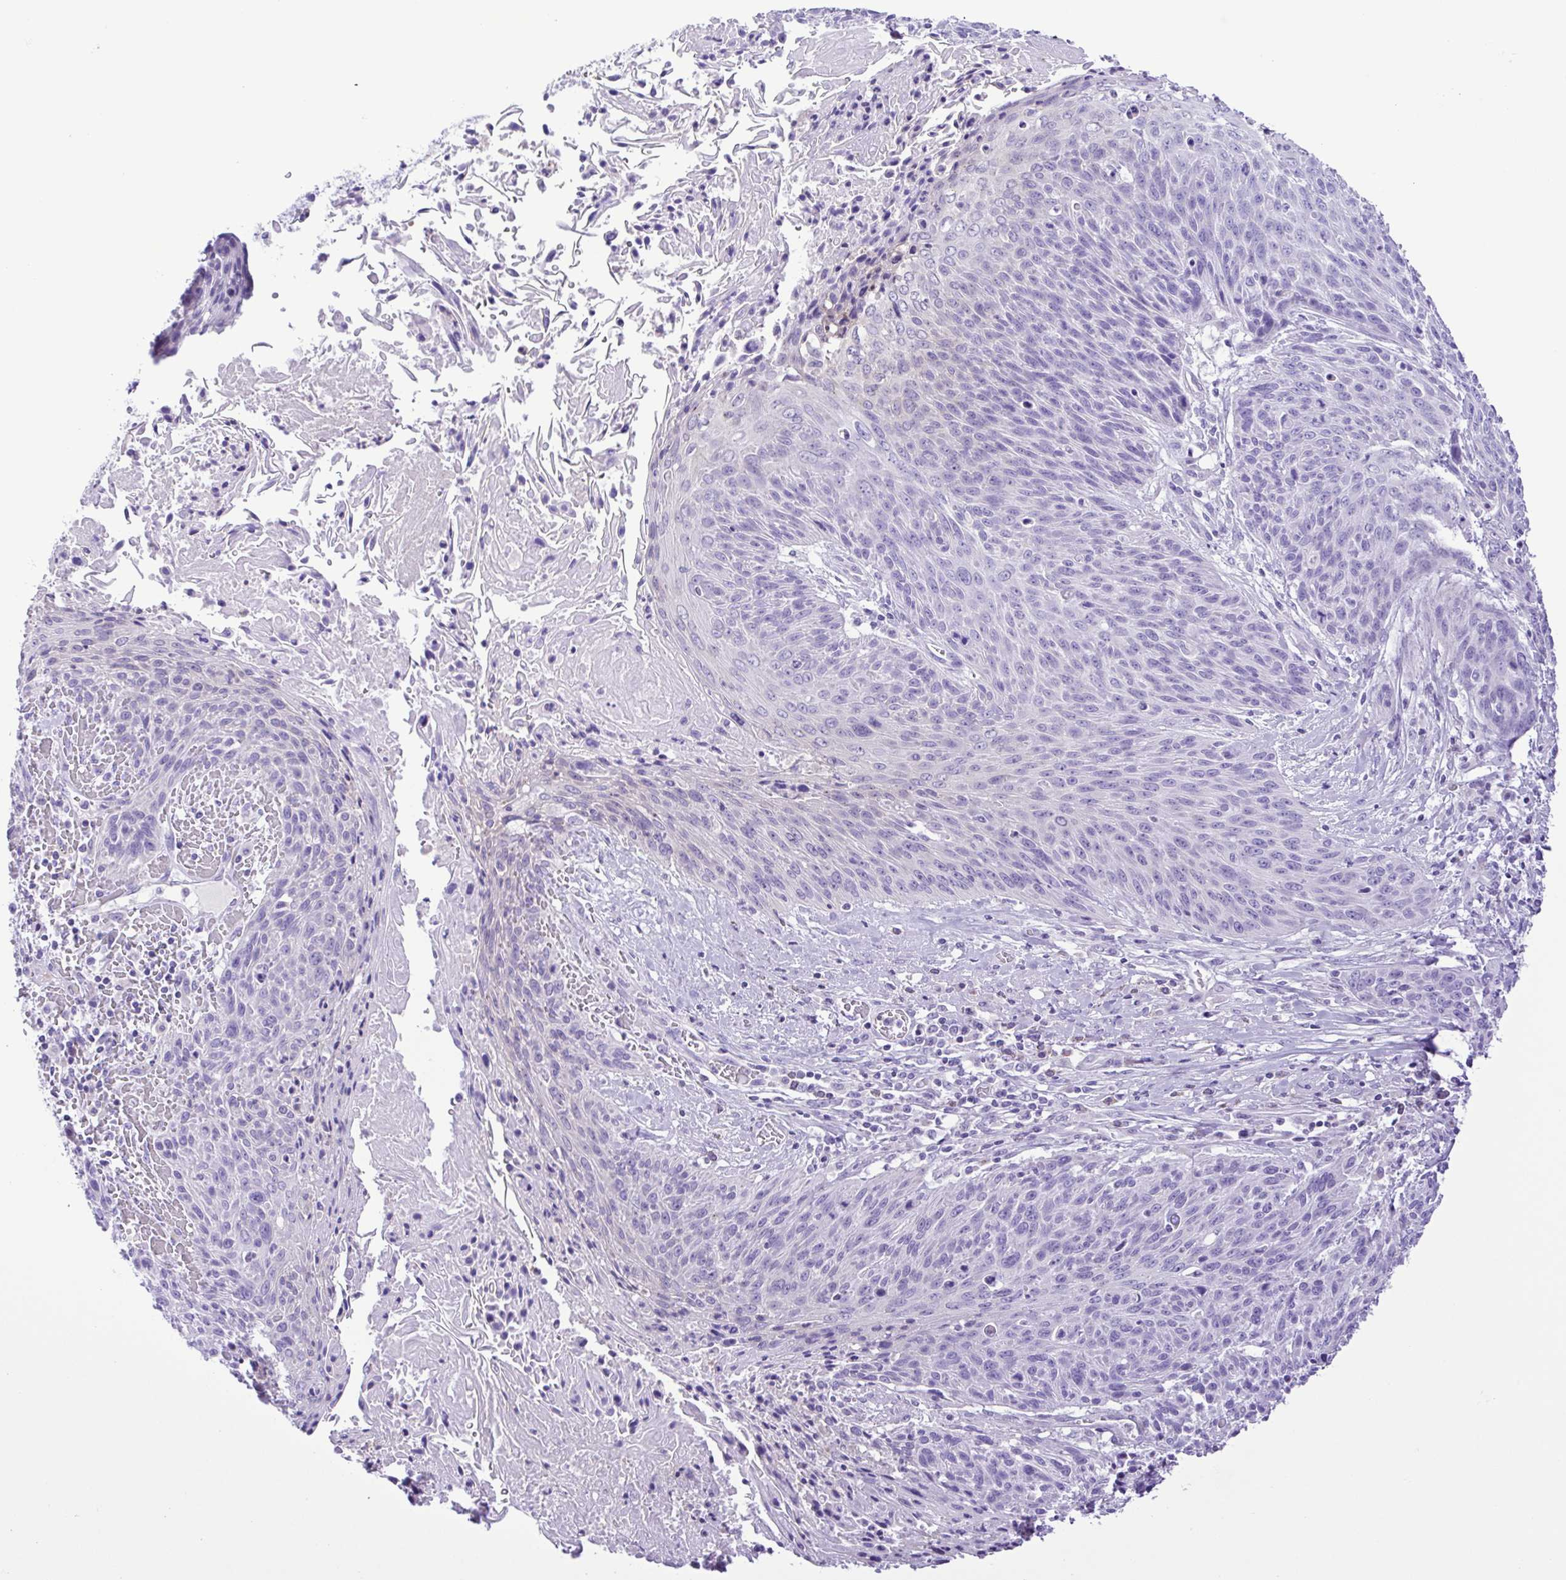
{"staining": {"intensity": "negative", "quantity": "none", "location": "none"}, "tissue": "cervical cancer", "cell_type": "Tumor cells", "image_type": "cancer", "snomed": [{"axis": "morphology", "description": "Squamous cell carcinoma, NOS"}, {"axis": "topography", "description": "Cervix"}], "caption": "Cervical cancer was stained to show a protein in brown. There is no significant positivity in tumor cells.", "gene": "SYT1", "patient": {"sex": "female", "age": 45}}